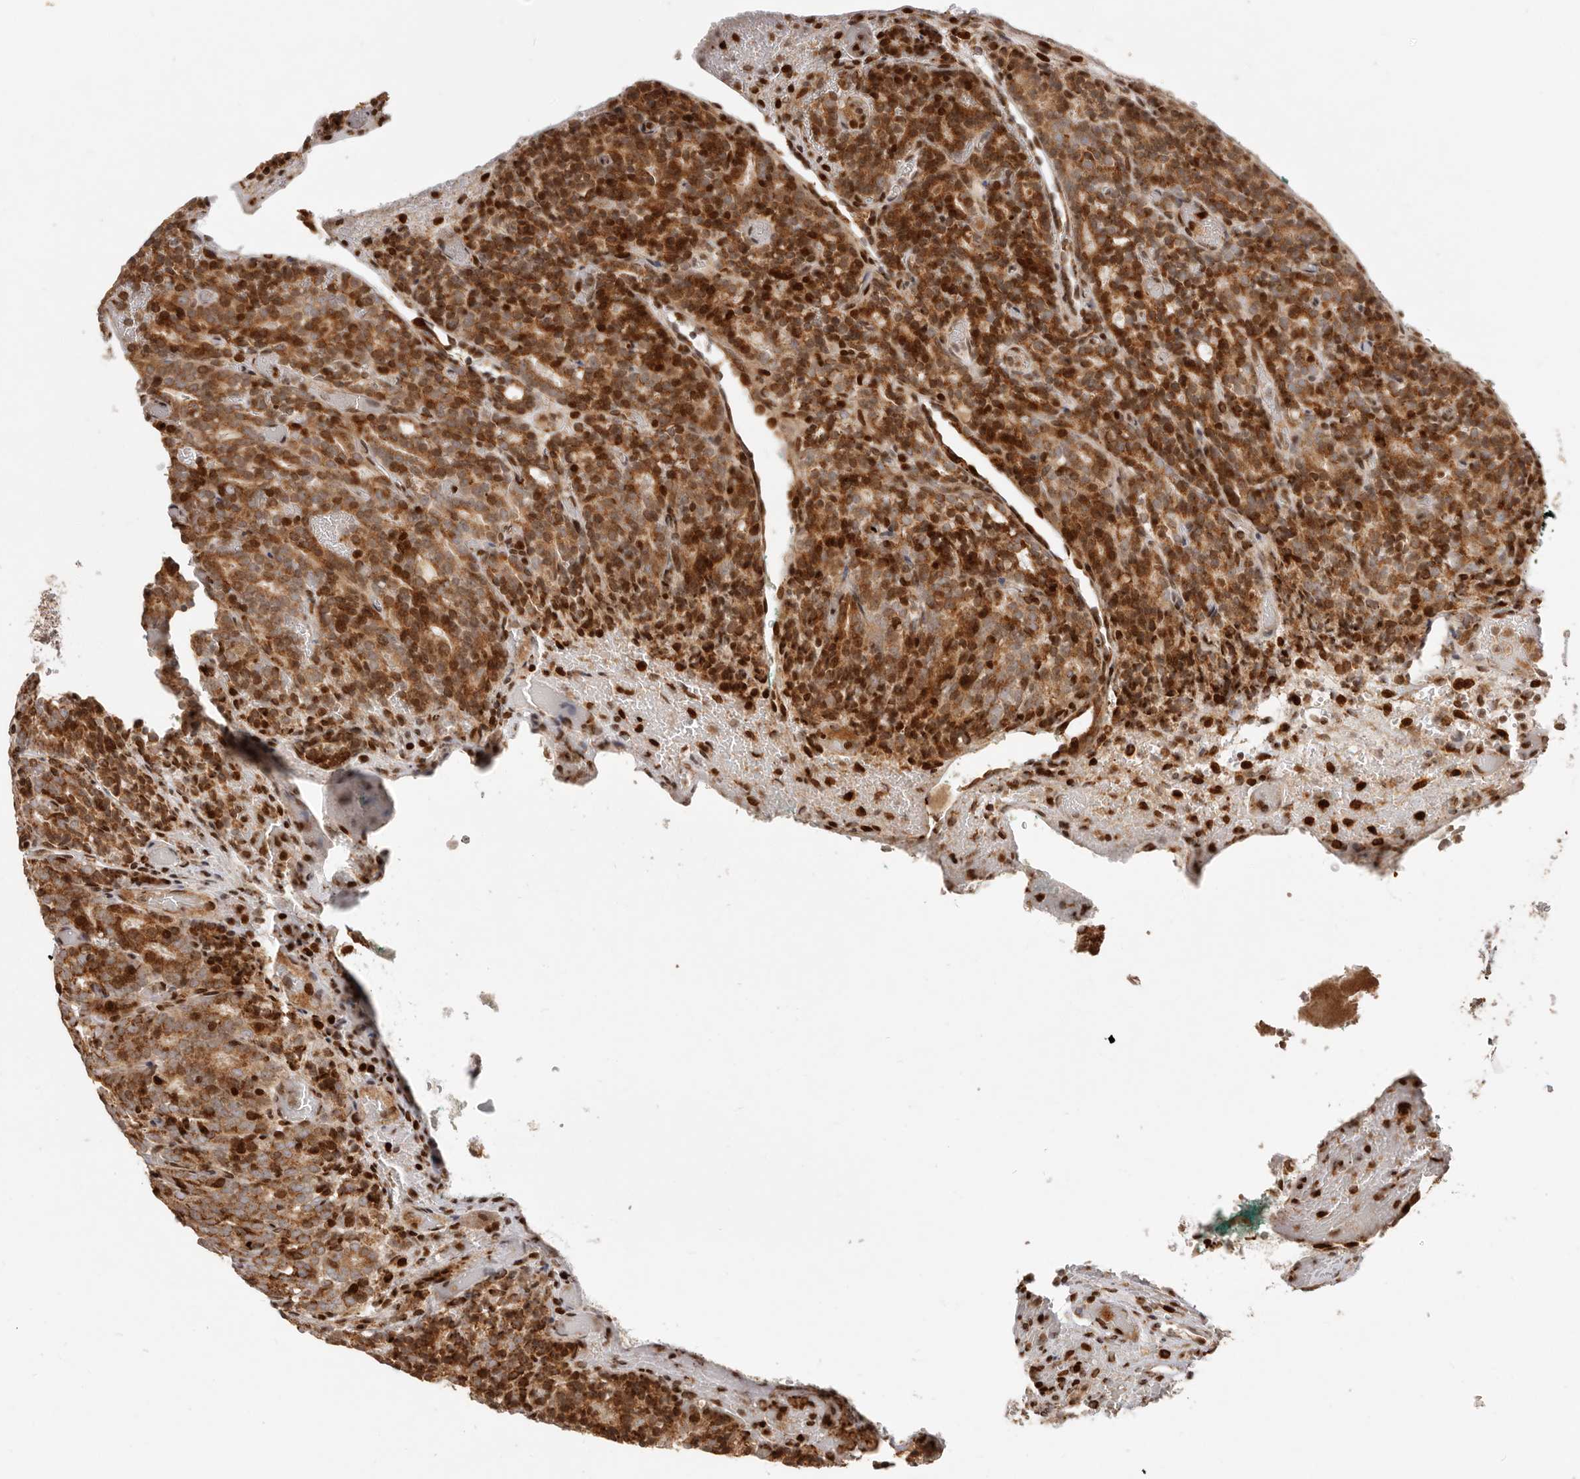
{"staining": {"intensity": "strong", "quantity": ">75%", "location": "cytoplasmic/membranous,nuclear"}, "tissue": "prostate cancer", "cell_type": "Tumor cells", "image_type": "cancer", "snomed": [{"axis": "morphology", "description": "Adenocarcinoma, High grade"}, {"axis": "topography", "description": "Prostate"}], "caption": "Protein staining of prostate cancer tissue displays strong cytoplasmic/membranous and nuclear positivity in approximately >75% of tumor cells. (DAB (3,3'-diaminobenzidine) IHC with brightfield microscopy, high magnification).", "gene": "TRIM4", "patient": {"sex": "male", "age": 62}}